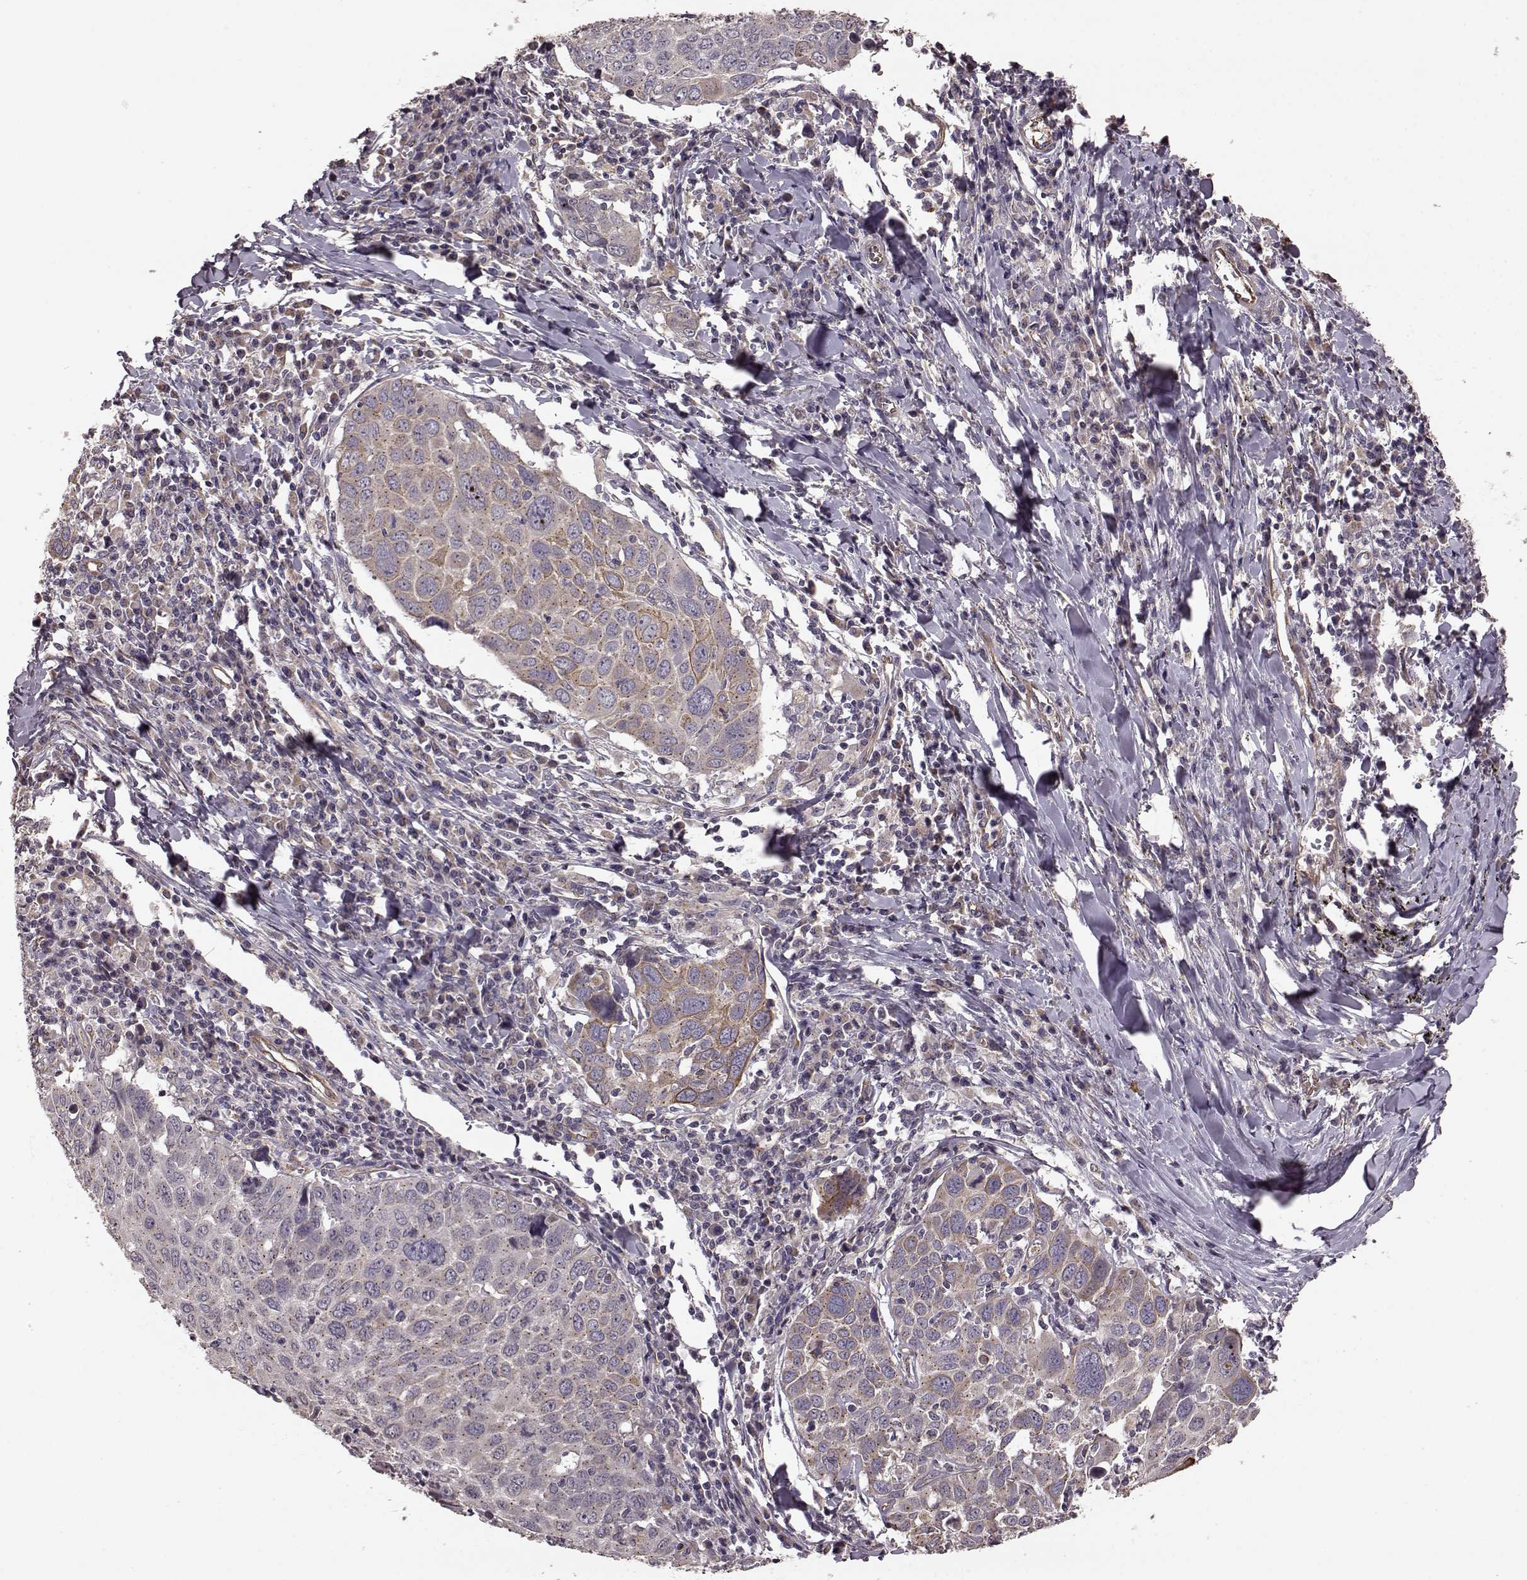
{"staining": {"intensity": "moderate", "quantity": ">75%", "location": "cytoplasmic/membranous"}, "tissue": "lung cancer", "cell_type": "Tumor cells", "image_type": "cancer", "snomed": [{"axis": "morphology", "description": "Squamous cell carcinoma, NOS"}, {"axis": "topography", "description": "Lung"}], "caption": "Immunohistochemical staining of lung cancer shows medium levels of moderate cytoplasmic/membranous protein expression in about >75% of tumor cells. Using DAB (brown) and hematoxylin (blue) stains, captured at high magnification using brightfield microscopy.", "gene": "NTF3", "patient": {"sex": "male", "age": 57}}